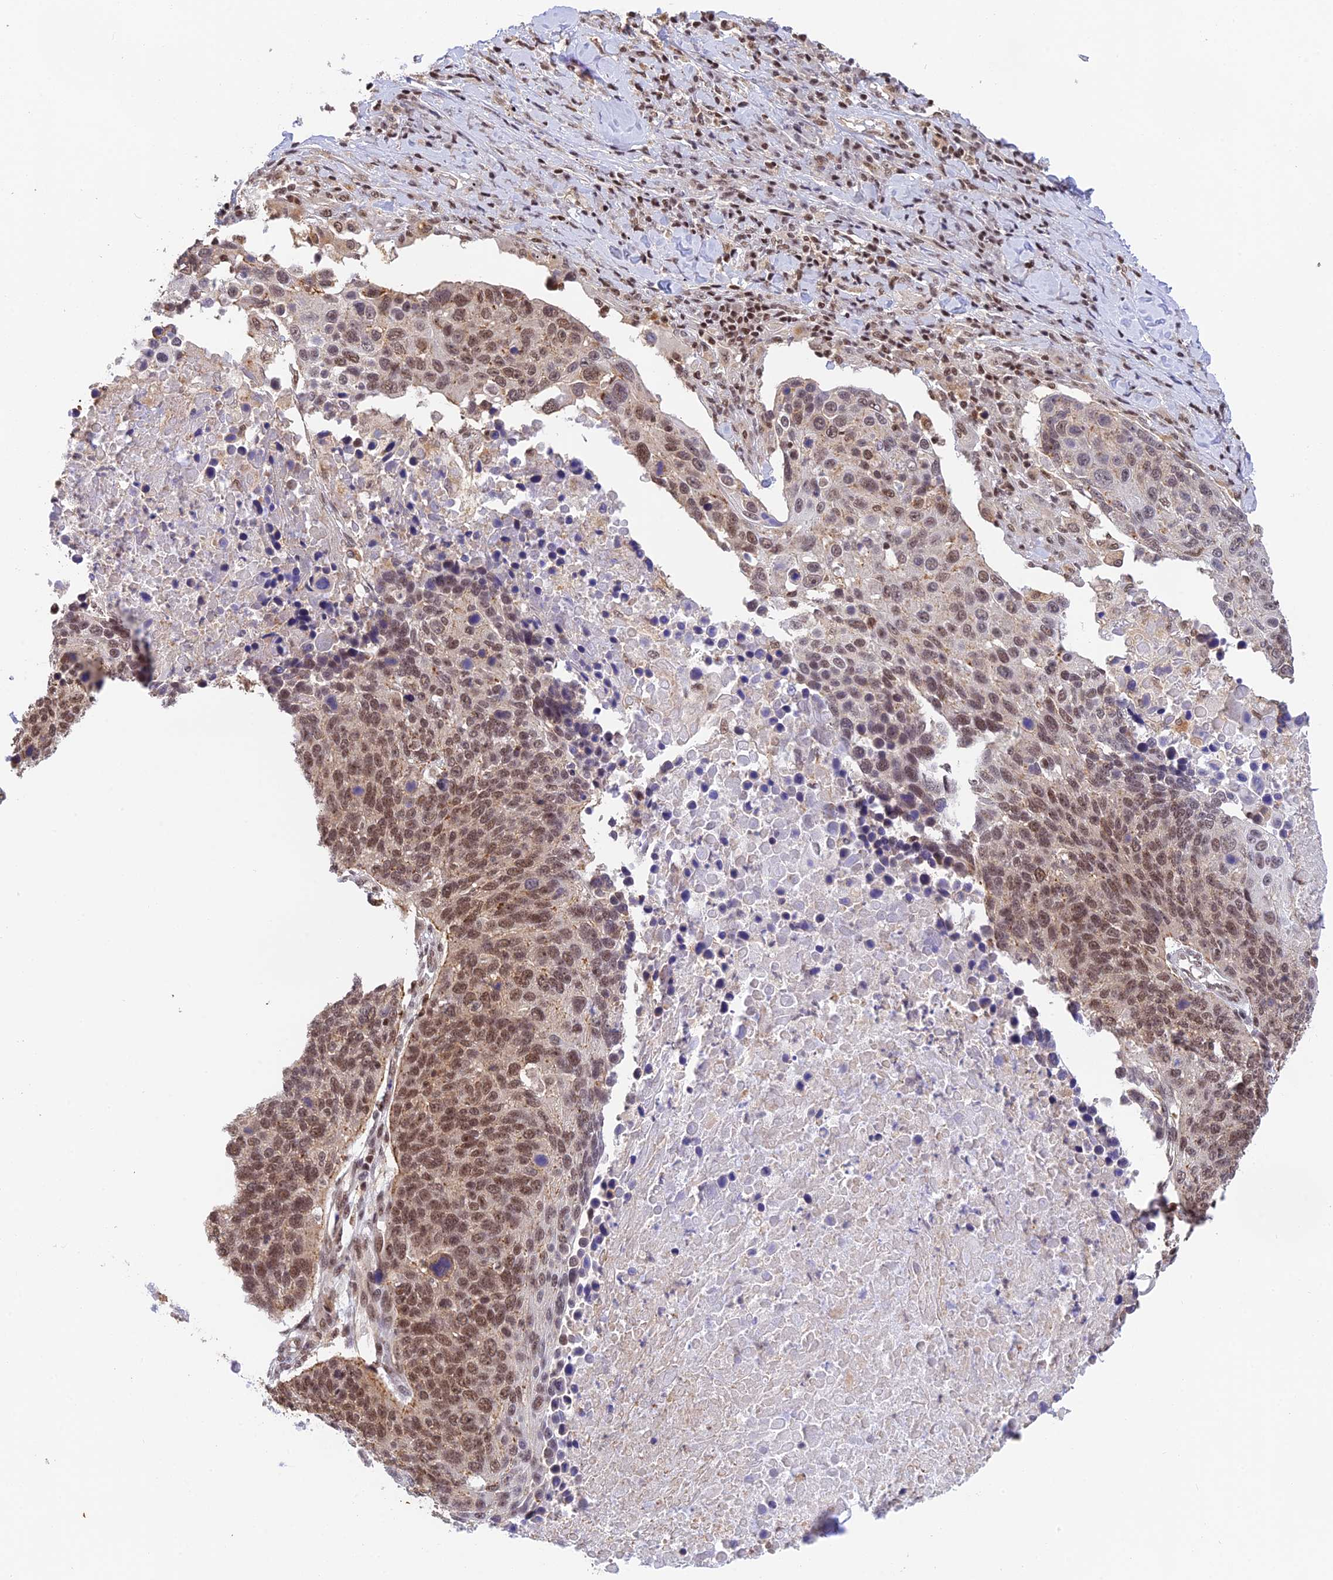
{"staining": {"intensity": "moderate", "quantity": ">75%", "location": "cytoplasmic/membranous,nuclear"}, "tissue": "lung cancer", "cell_type": "Tumor cells", "image_type": "cancer", "snomed": [{"axis": "morphology", "description": "Normal tissue, NOS"}, {"axis": "morphology", "description": "Squamous cell carcinoma, NOS"}, {"axis": "topography", "description": "Lymph node"}, {"axis": "topography", "description": "Lung"}], "caption": "This photomicrograph displays immunohistochemistry (IHC) staining of human lung squamous cell carcinoma, with medium moderate cytoplasmic/membranous and nuclear staining in about >75% of tumor cells.", "gene": "THAP11", "patient": {"sex": "male", "age": 66}}